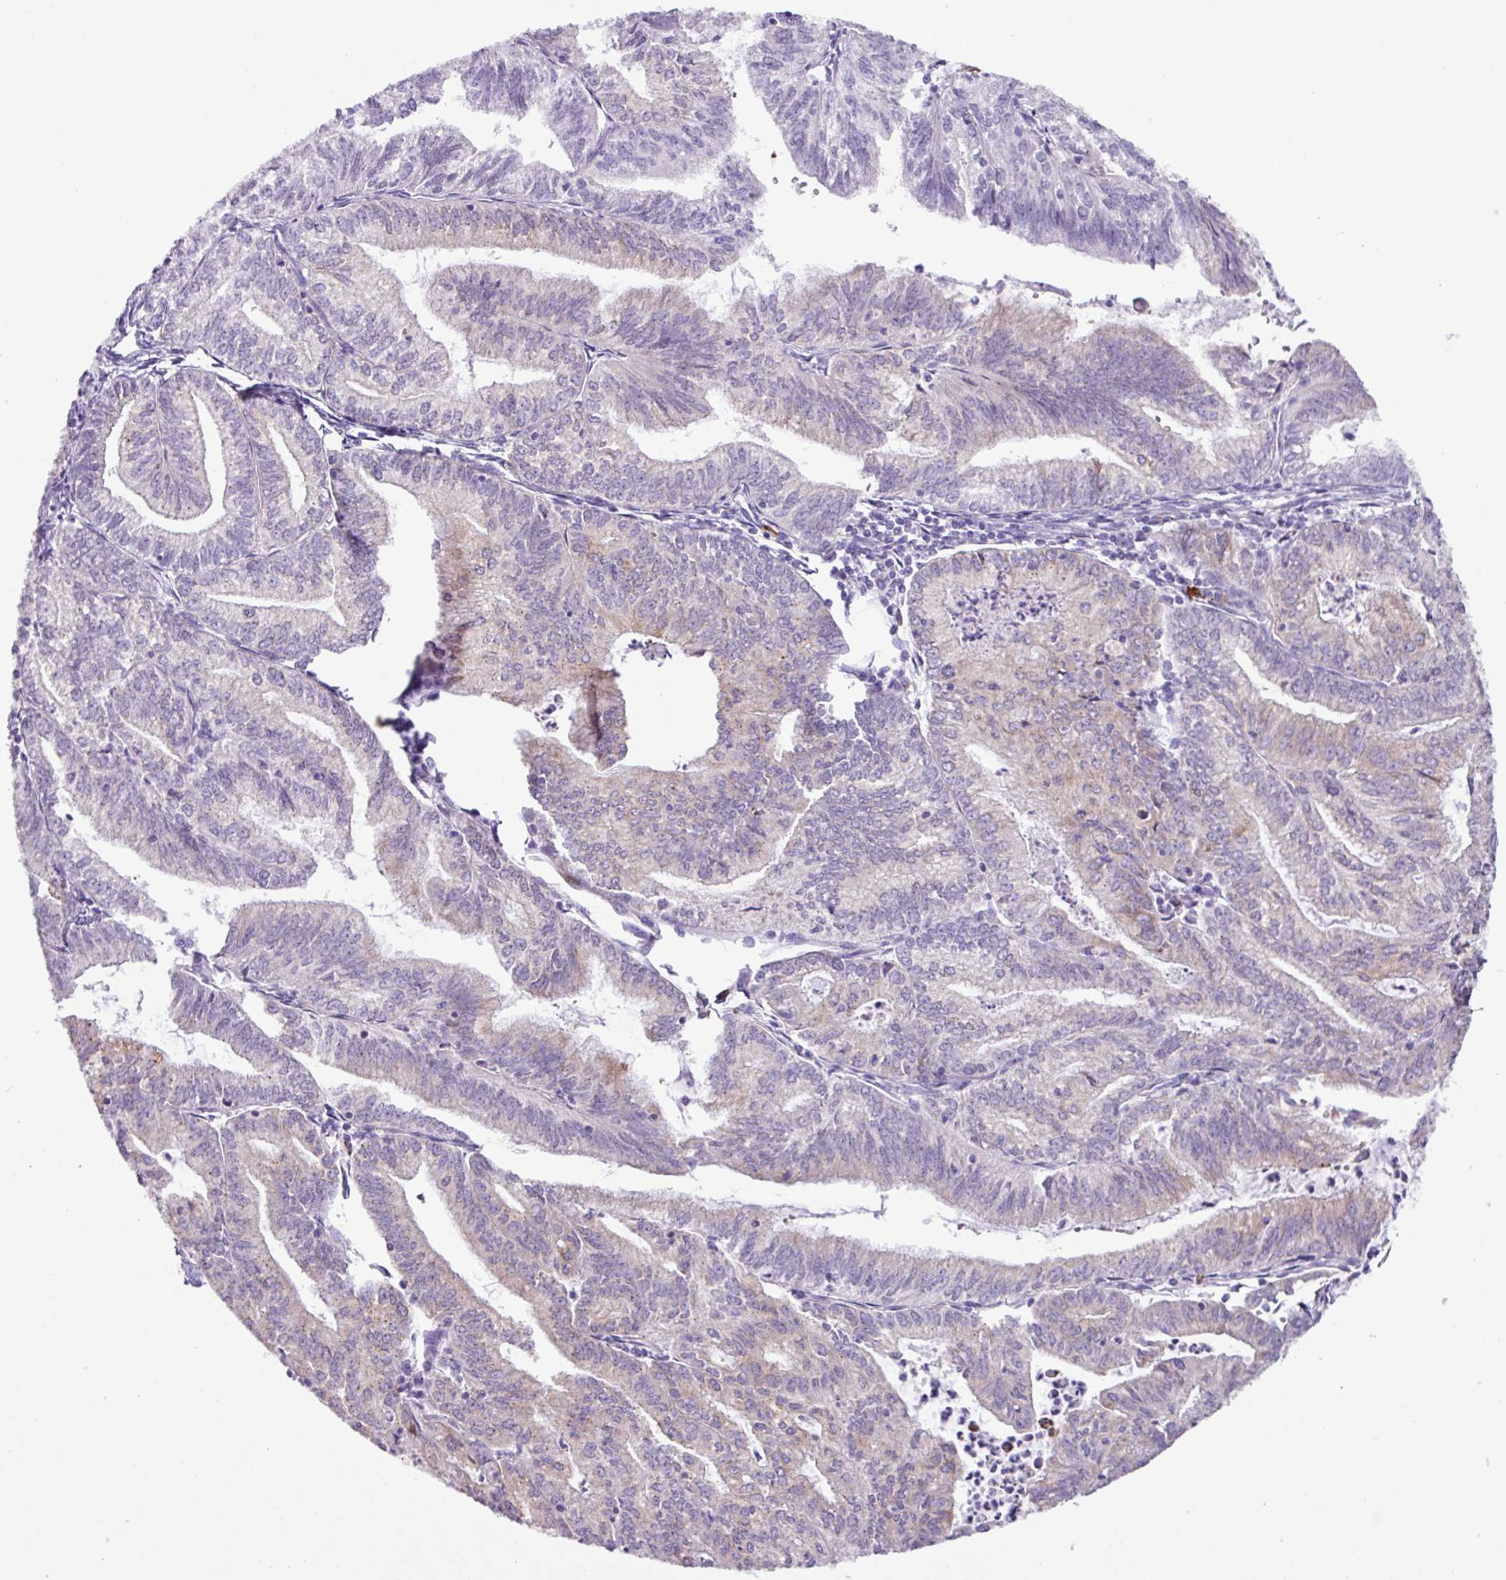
{"staining": {"intensity": "weak", "quantity": "<25%", "location": "cytoplasmic/membranous"}, "tissue": "endometrial cancer", "cell_type": "Tumor cells", "image_type": "cancer", "snomed": [{"axis": "morphology", "description": "Adenocarcinoma, NOS"}, {"axis": "topography", "description": "Endometrium"}], "caption": "The histopathology image shows no staining of tumor cells in adenocarcinoma (endometrial).", "gene": "RGS21", "patient": {"sex": "female", "age": 70}}